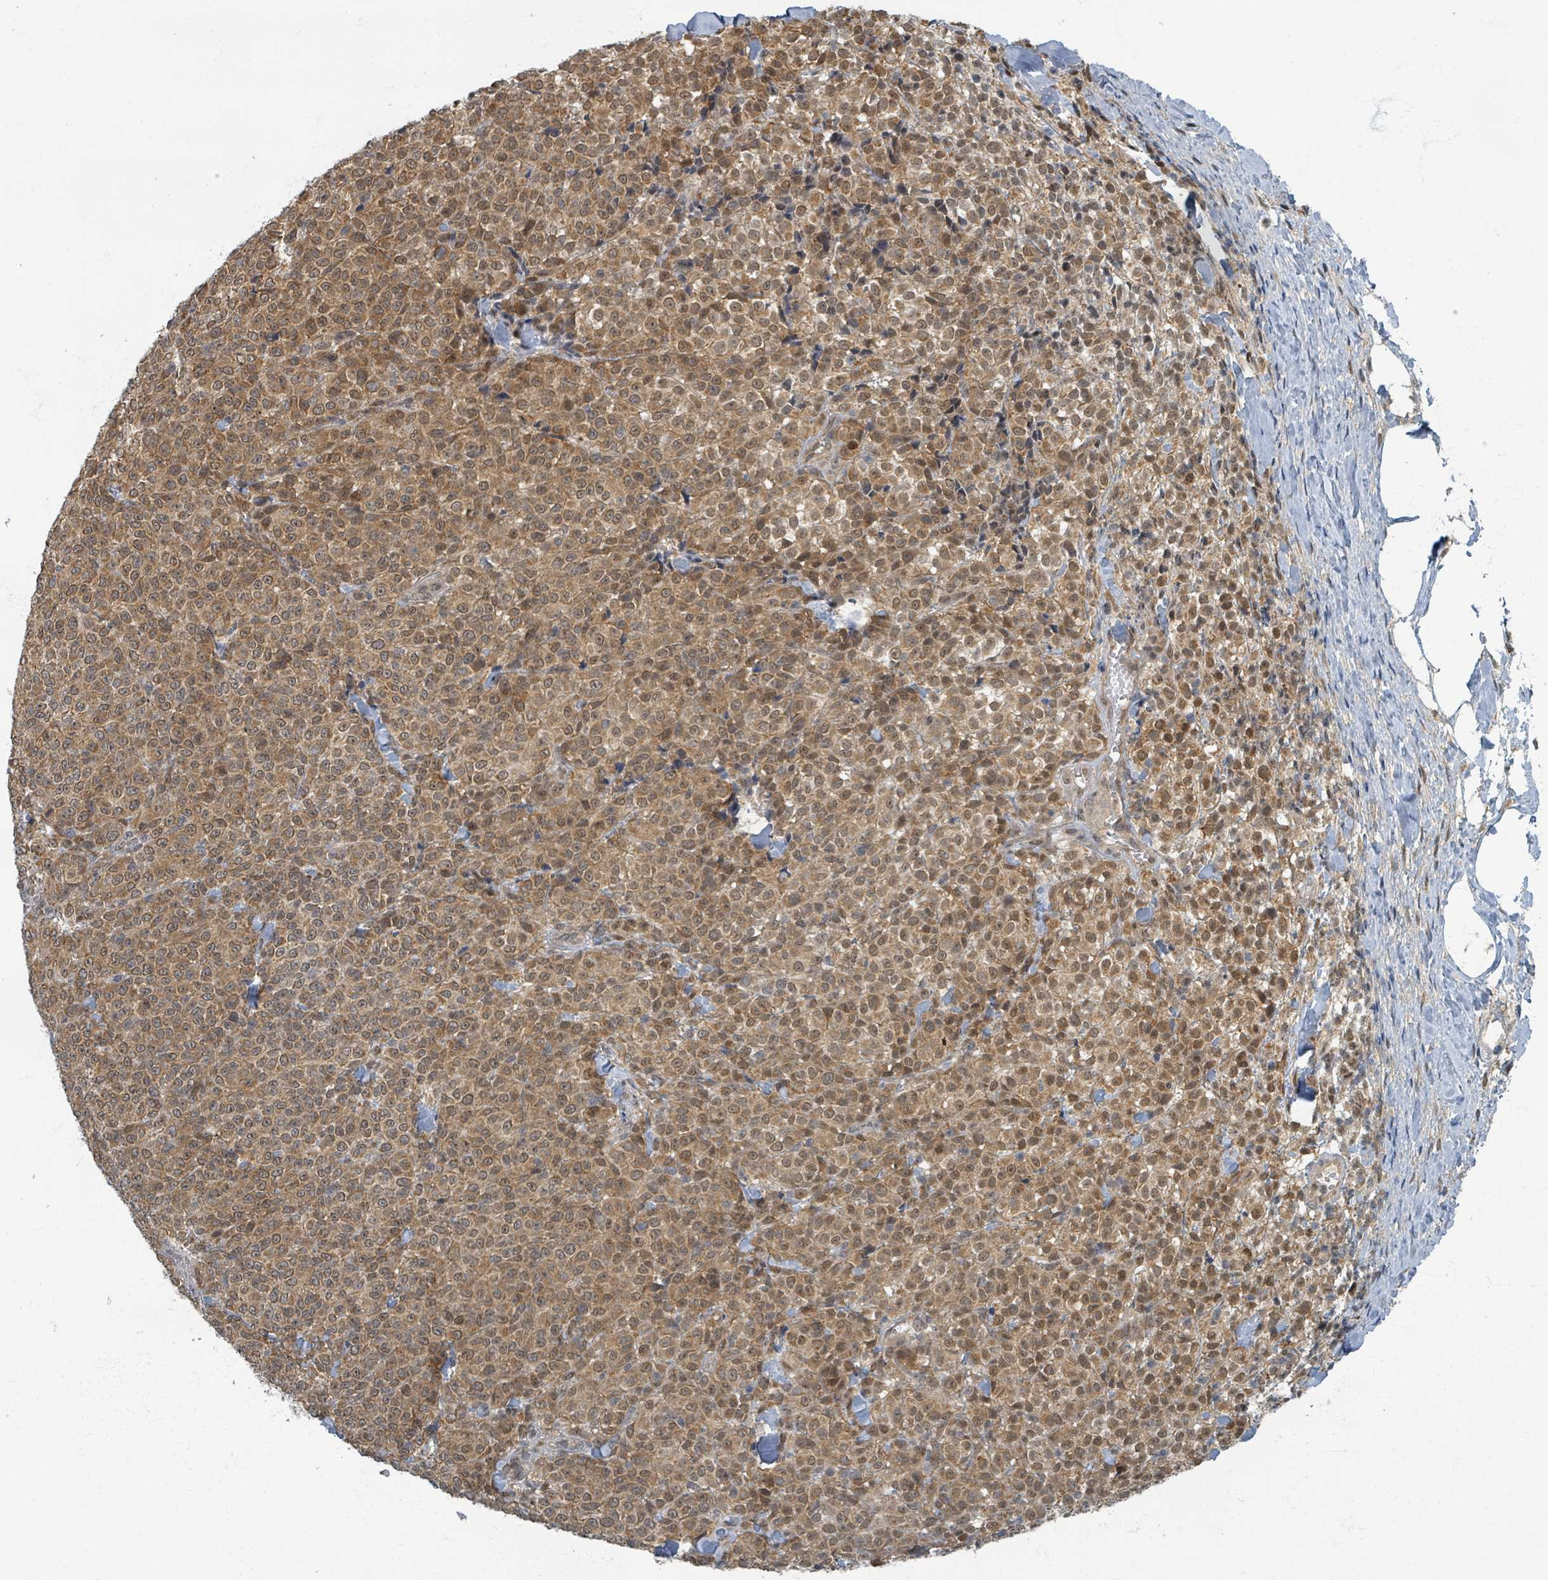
{"staining": {"intensity": "moderate", "quantity": ">75%", "location": "cytoplasmic/membranous,nuclear"}, "tissue": "melanoma", "cell_type": "Tumor cells", "image_type": "cancer", "snomed": [{"axis": "morphology", "description": "Normal tissue, NOS"}, {"axis": "morphology", "description": "Malignant melanoma, NOS"}, {"axis": "topography", "description": "Skin"}], "caption": "Immunohistochemical staining of melanoma exhibits medium levels of moderate cytoplasmic/membranous and nuclear positivity in approximately >75% of tumor cells. The protein of interest is stained brown, and the nuclei are stained in blue (DAB IHC with brightfield microscopy, high magnification).", "gene": "INTS15", "patient": {"sex": "female", "age": 34}}